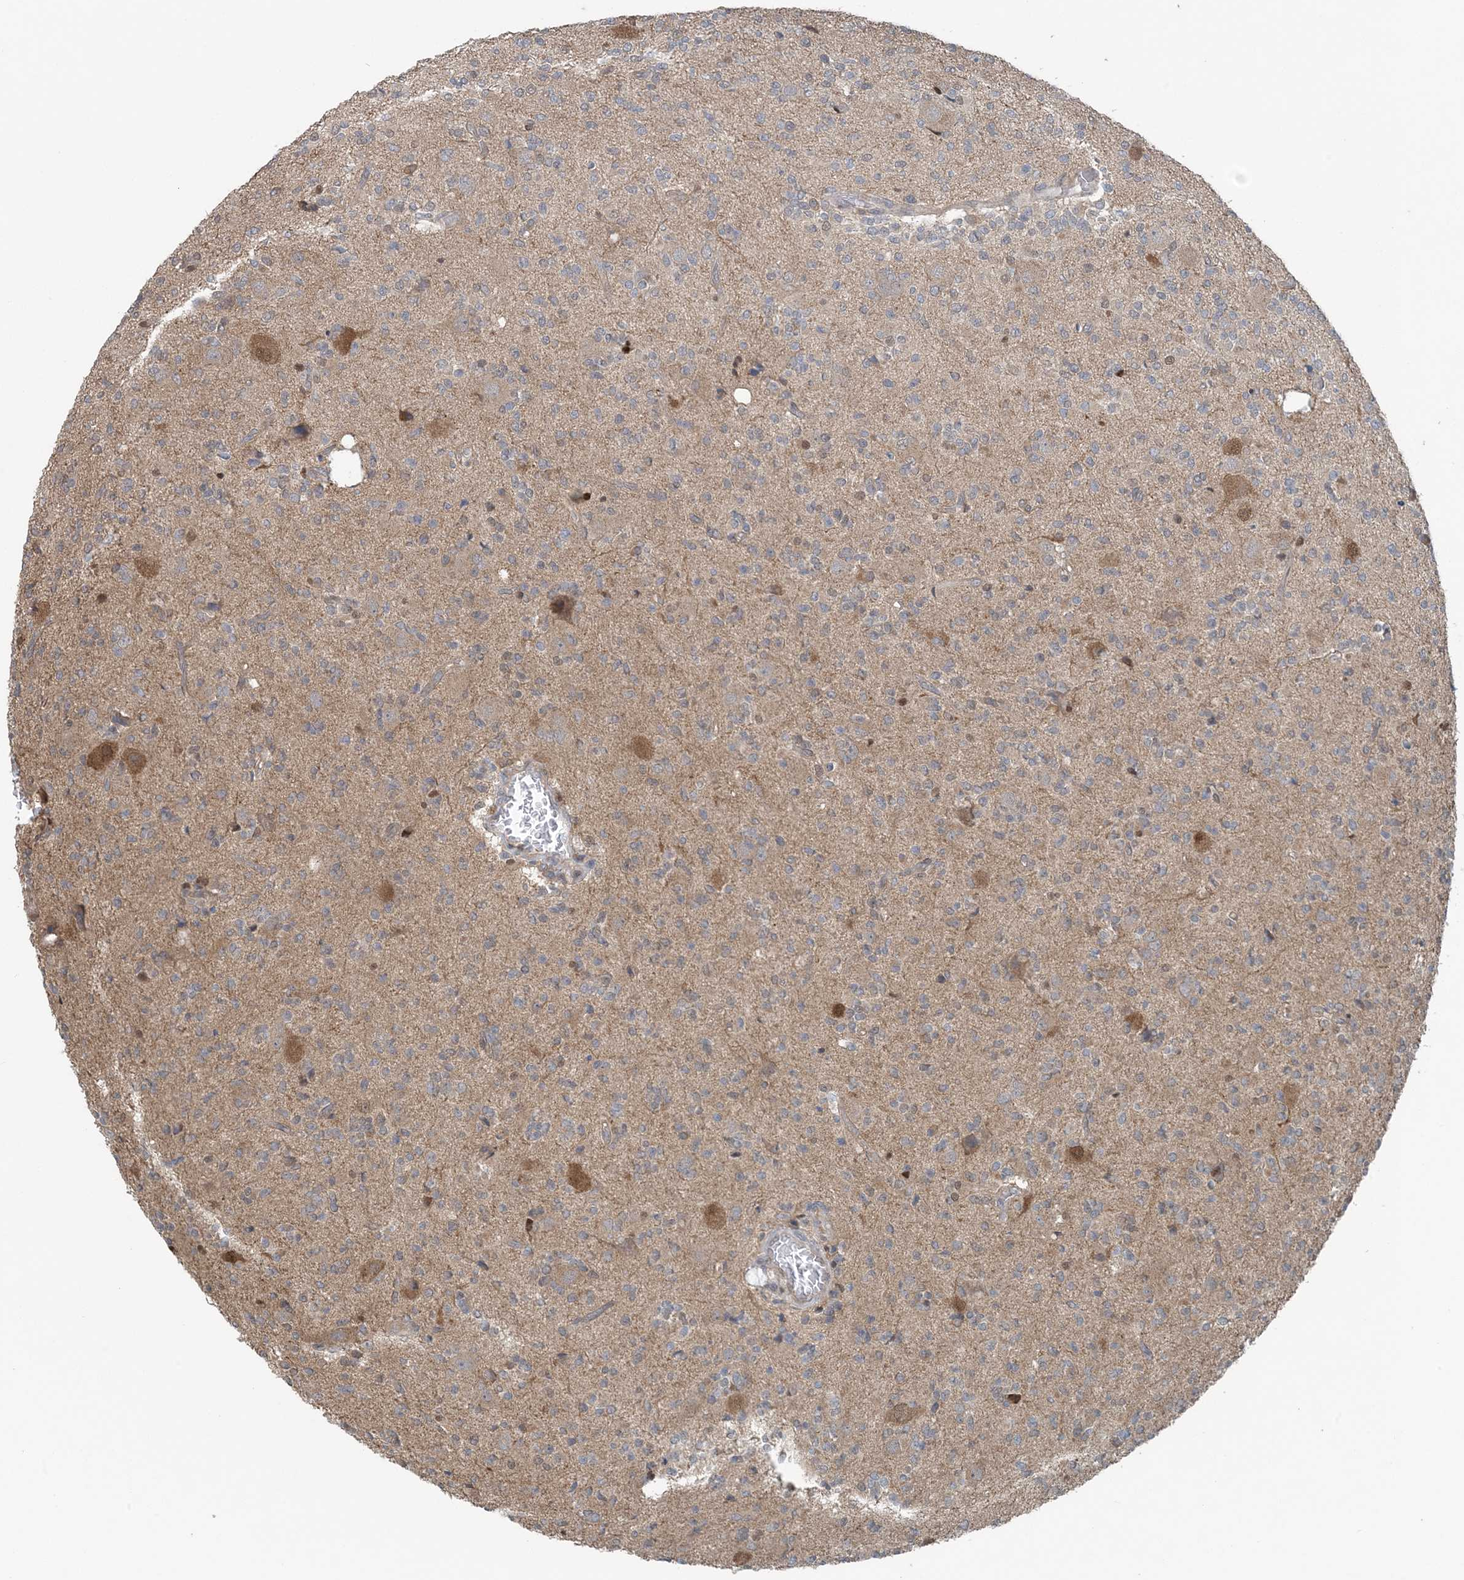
{"staining": {"intensity": "weak", "quantity": "<25%", "location": "cytoplasmic/membranous"}, "tissue": "glioma", "cell_type": "Tumor cells", "image_type": "cancer", "snomed": [{"axis": "morphology", "description": "Glioma, malignant, High grade"}, {"axis": "topography", "description": "Brain"}], "caption": "DAB (3,3'-diaminobenzidine) immunohistochemical staining of glioma shows no significant expression in tumor cells. The staining was performed using DAB (3,3'-diaminobenzidine) to visualize the protein expression in brown, while the nuclei were stained in blue with hematoxylin (Magnification: 20x).", "gene": "HIKESHI", "patient": {"sex": "male", "age": 34}}